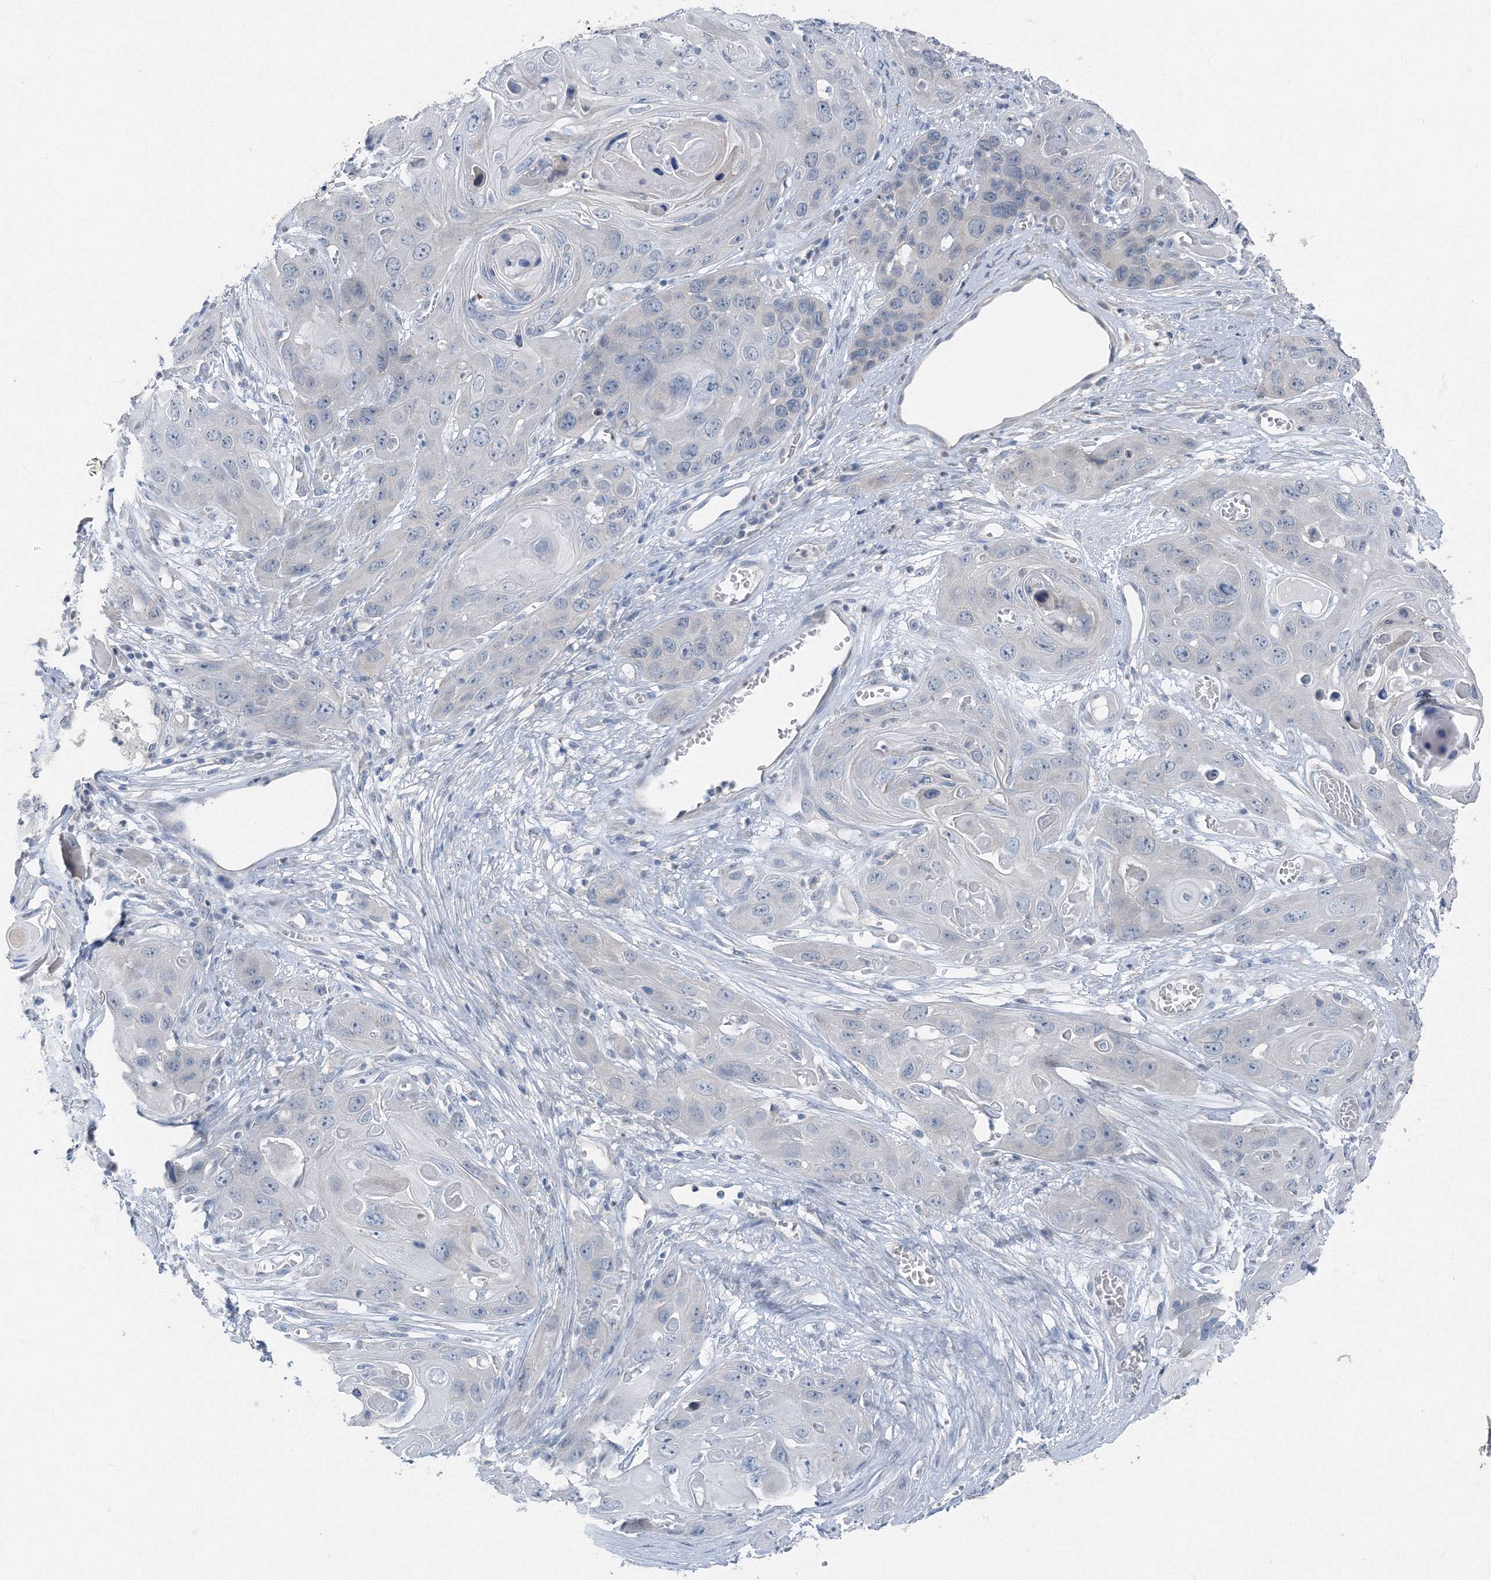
{"staining": {"intensity": "negative", "quantity": "none", "location": "none"}, "tissue": "skin cancer", "cell_type": "Tumor cells", "image_type": "cancer", "snomed": [{"axis": "morphology", "description": "Squamous cell carcinoma, NOS"}, {"axis": "topography", "description": "Skin"}], "caption": "This is an immunohistochemistry micrograph of human skin cancer (squamous cell carcinoma). There is no staining in tumor cells.", "gene": "AASDH", "patient": {"sex": "male", "age": 55}}